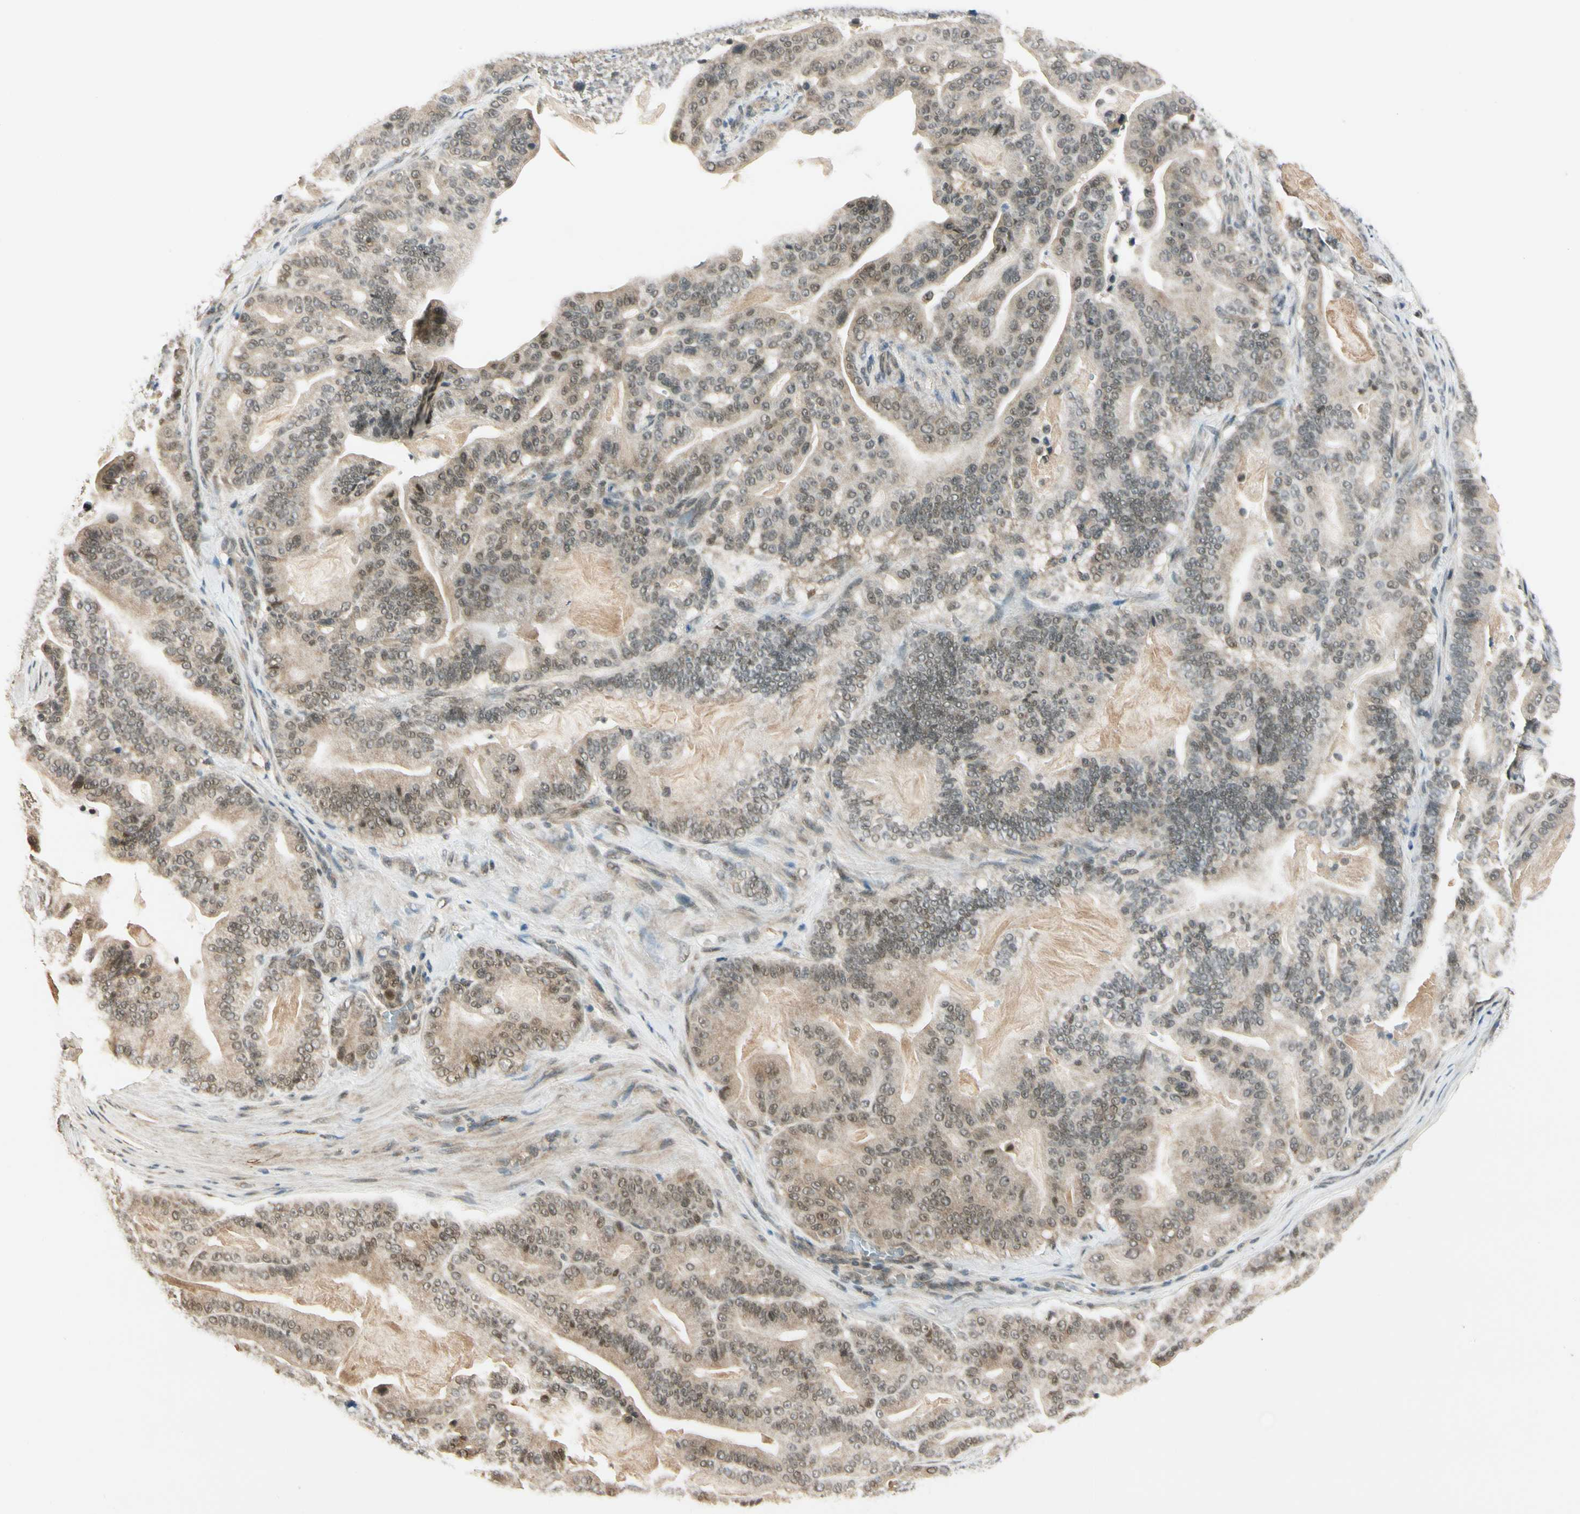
{"staining": {"intensity": "weak", "quantity": ">75%", "location": "cytoplasmic/membranous,nuclear"}, "tissue": "pancreatic cancer", "cell_type": "Tumor cells", "image_type": "cancer", "snomed": [{"axis": "morphology", "description": "Adenocarcinoma, NOS"}, {"axis": "topography", "description": "Pancreas"}], "caption": "Immunohistochemistry (IHC) (DAB) staining of pancreatic adenocarcinoma demonstrates weak cytoplasmic/membranous and nuclear protein positivity in approximately >75% of tumor cells.", "gene": "ZSCAN12", "patient": {"sex": "male", "age": 63}}